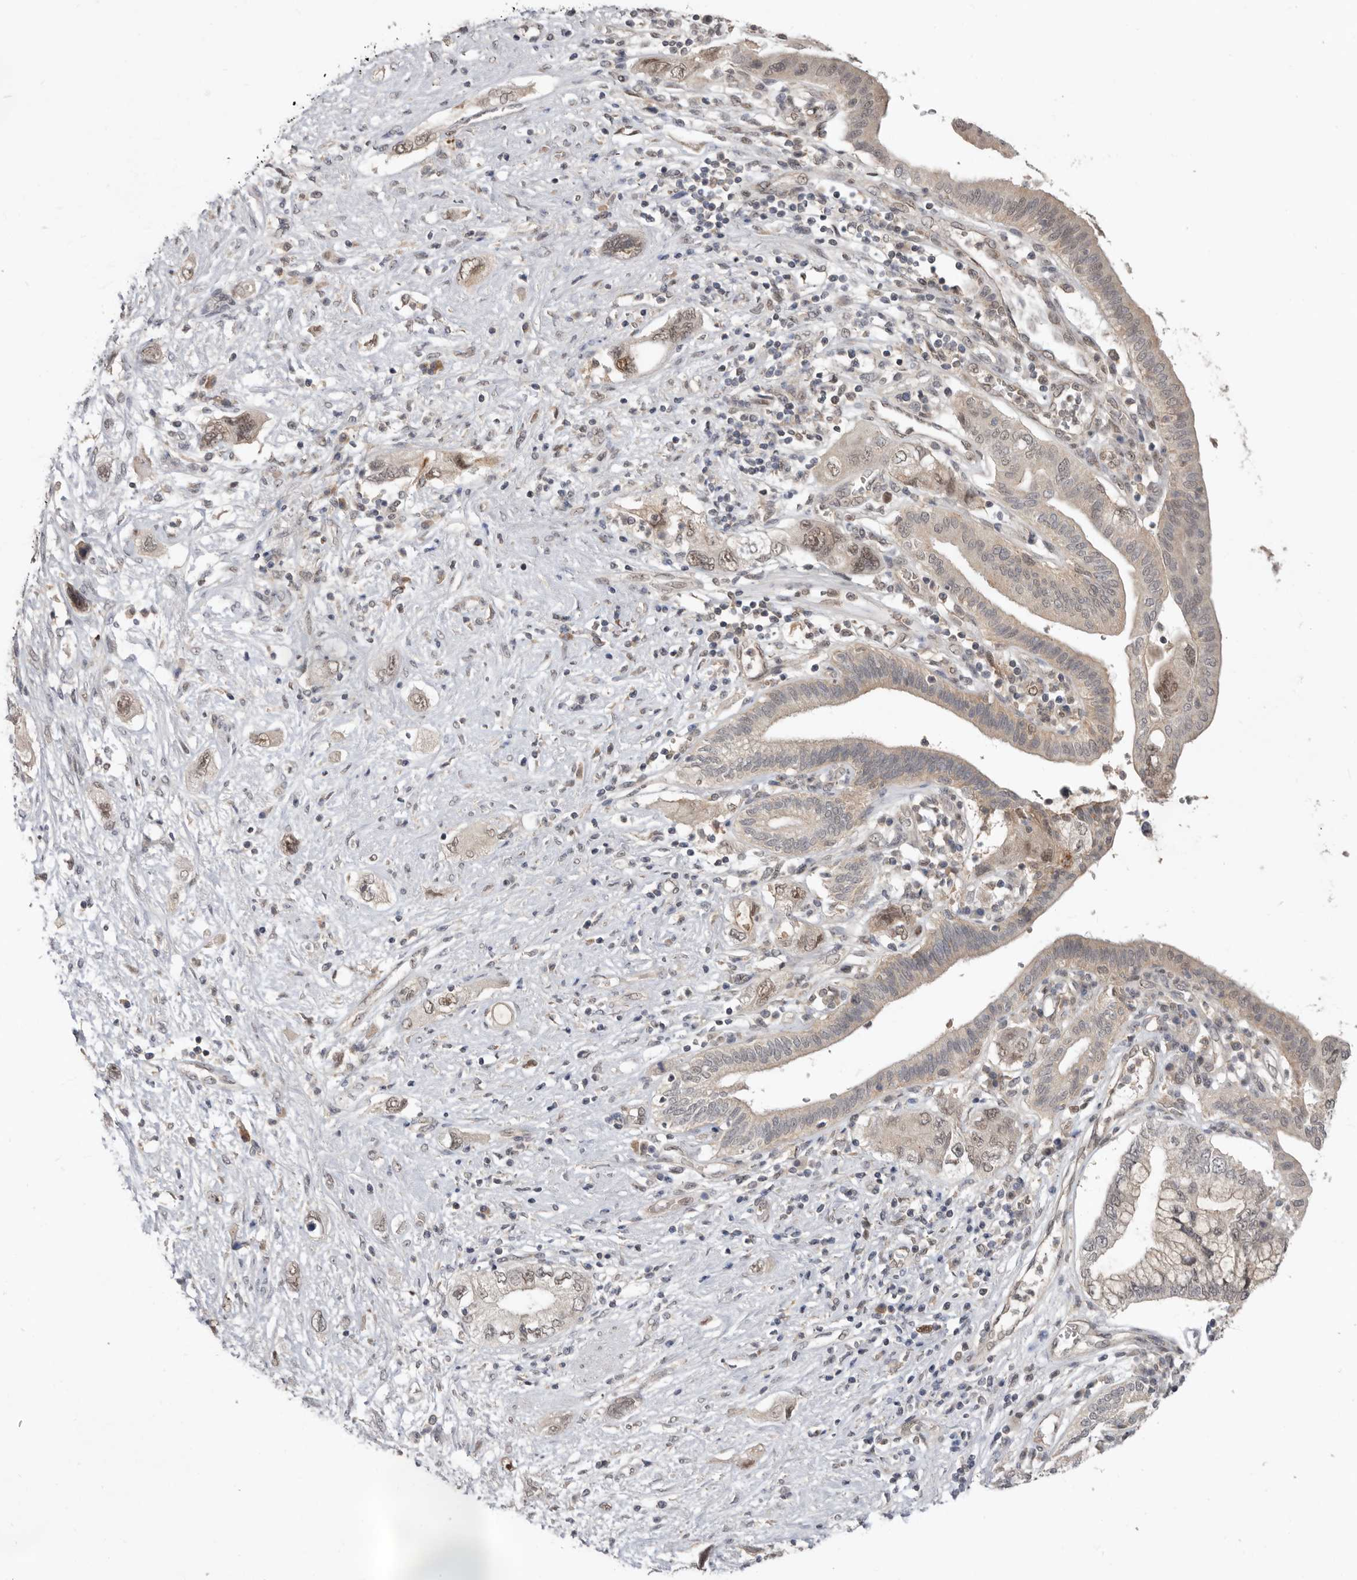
{"staining": {"intensity": "weak", "quantity": "25%-75%", "location": "cytoplasmic/membranous,nuclear"}, "tissue": "pancreatic cancer", "cell_type": "Tumor cells", "image_type": "cancer", "snomed": [{"axis": "morphology", "description": "Adenocarcinoma, NOS"}, {"axis": "topography", "description": "Pancreas"}], "caption": "Immunohistochemistry (IHC) image of neoplastic tissue: adenocarcinoma (pancreatic) stained using immunohistochemistry (IHC) exhibits low levels of weak protein expression localized specifically in the cytoplasmic/membranous and nuclear of tumor cells, appearing as a cytoplasmic/membranous and nuclear brown color.", "gene": "BRCA2", "patient": {"sex": "female", "age": 73}}